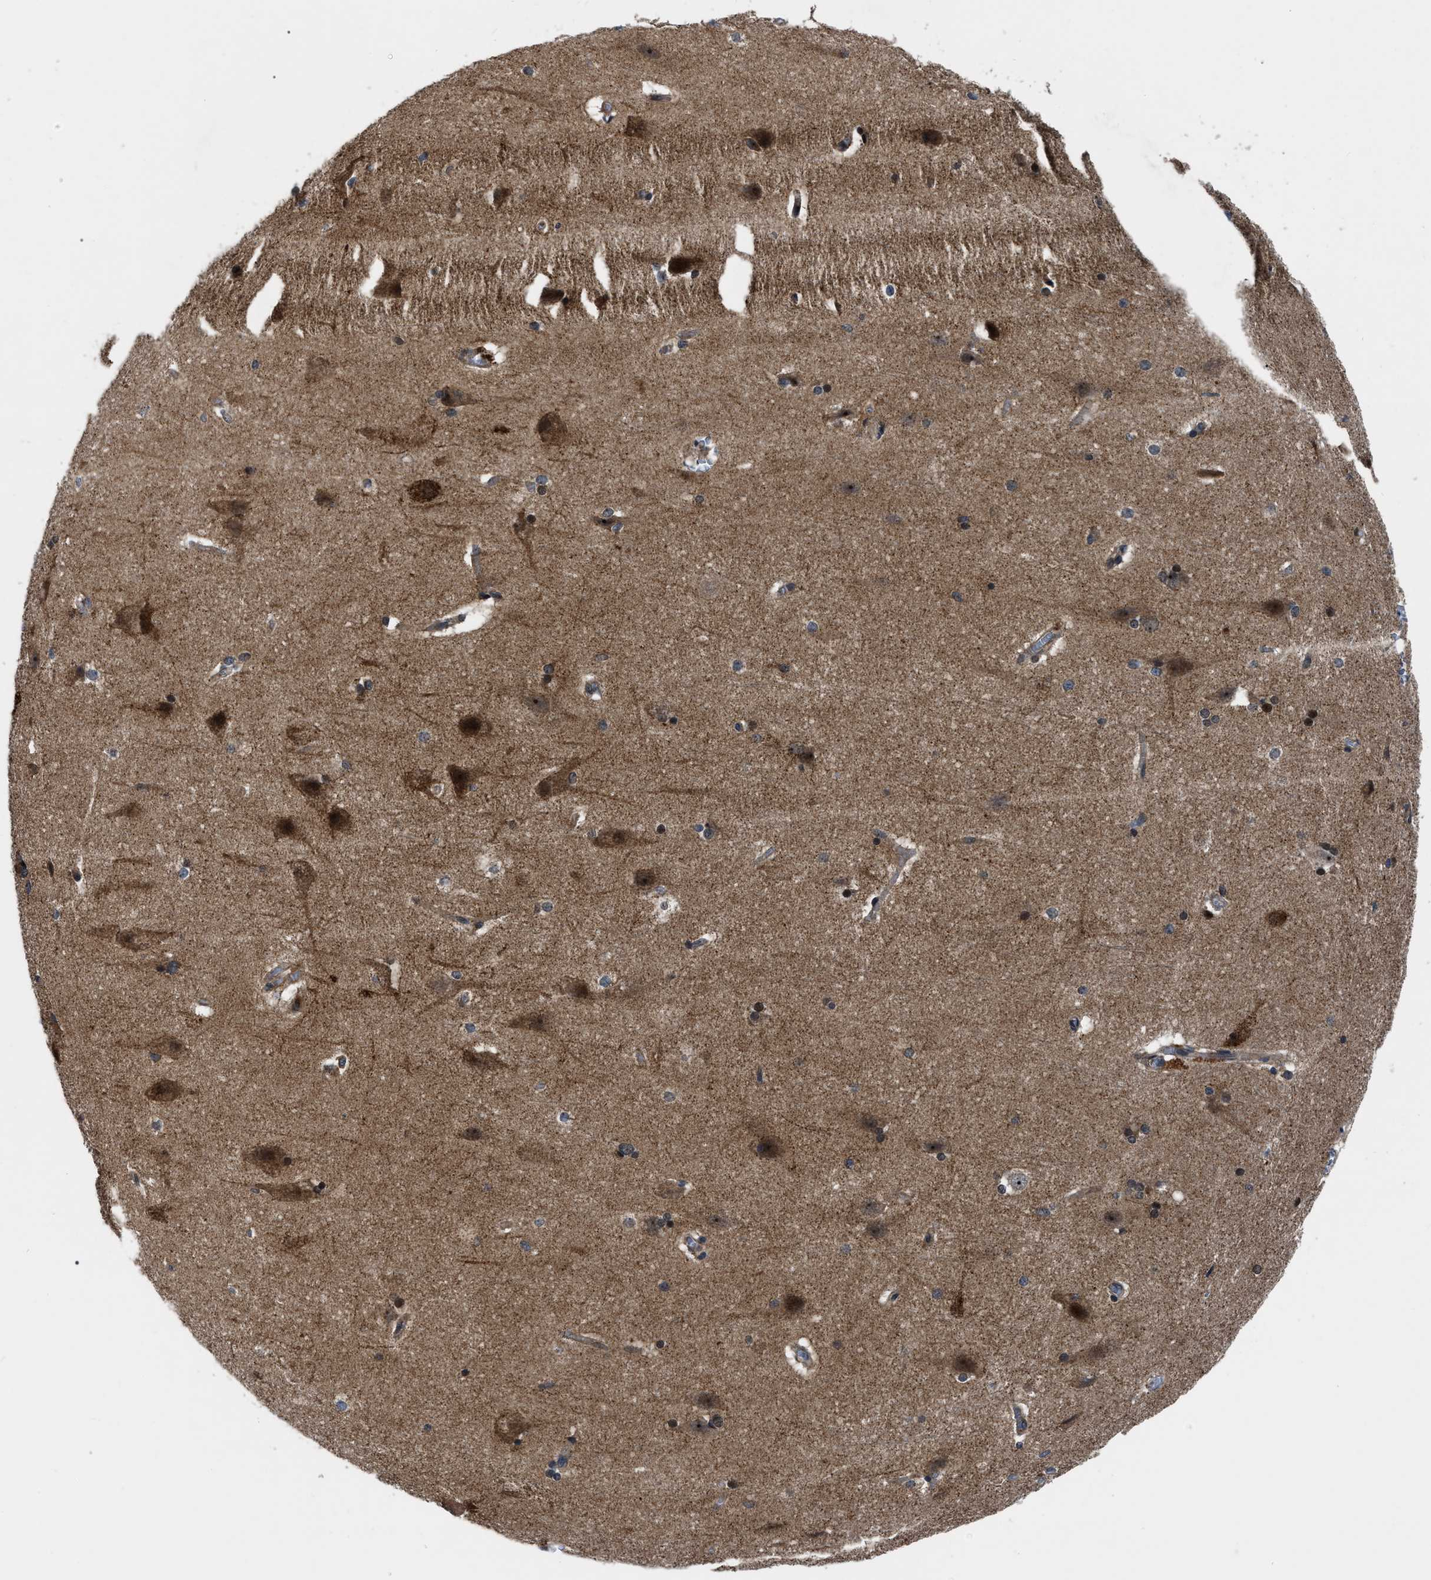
{"staining": {"intensity": "negative", "quantity": "none", "location": "none"}, "tissue": "cerebral cortex", "cell_type": "Endothelial cells", "image_type": "normal", "snomed": [{"axis": "morphology", "description": "Normal tissue, NOS"}, {"axis": "topography", "description": "Cerebral cortex"}, {"axis": "topography", "description": "Hippocampus"}], "caption": "A high-resolution photomicrograph shows IHC staining of unremarkable cerebral cortex, which exhibits no significant positivity in endothelial cells.", "gene": "GET4", "patient": {"sex": "female", "age": 19}}